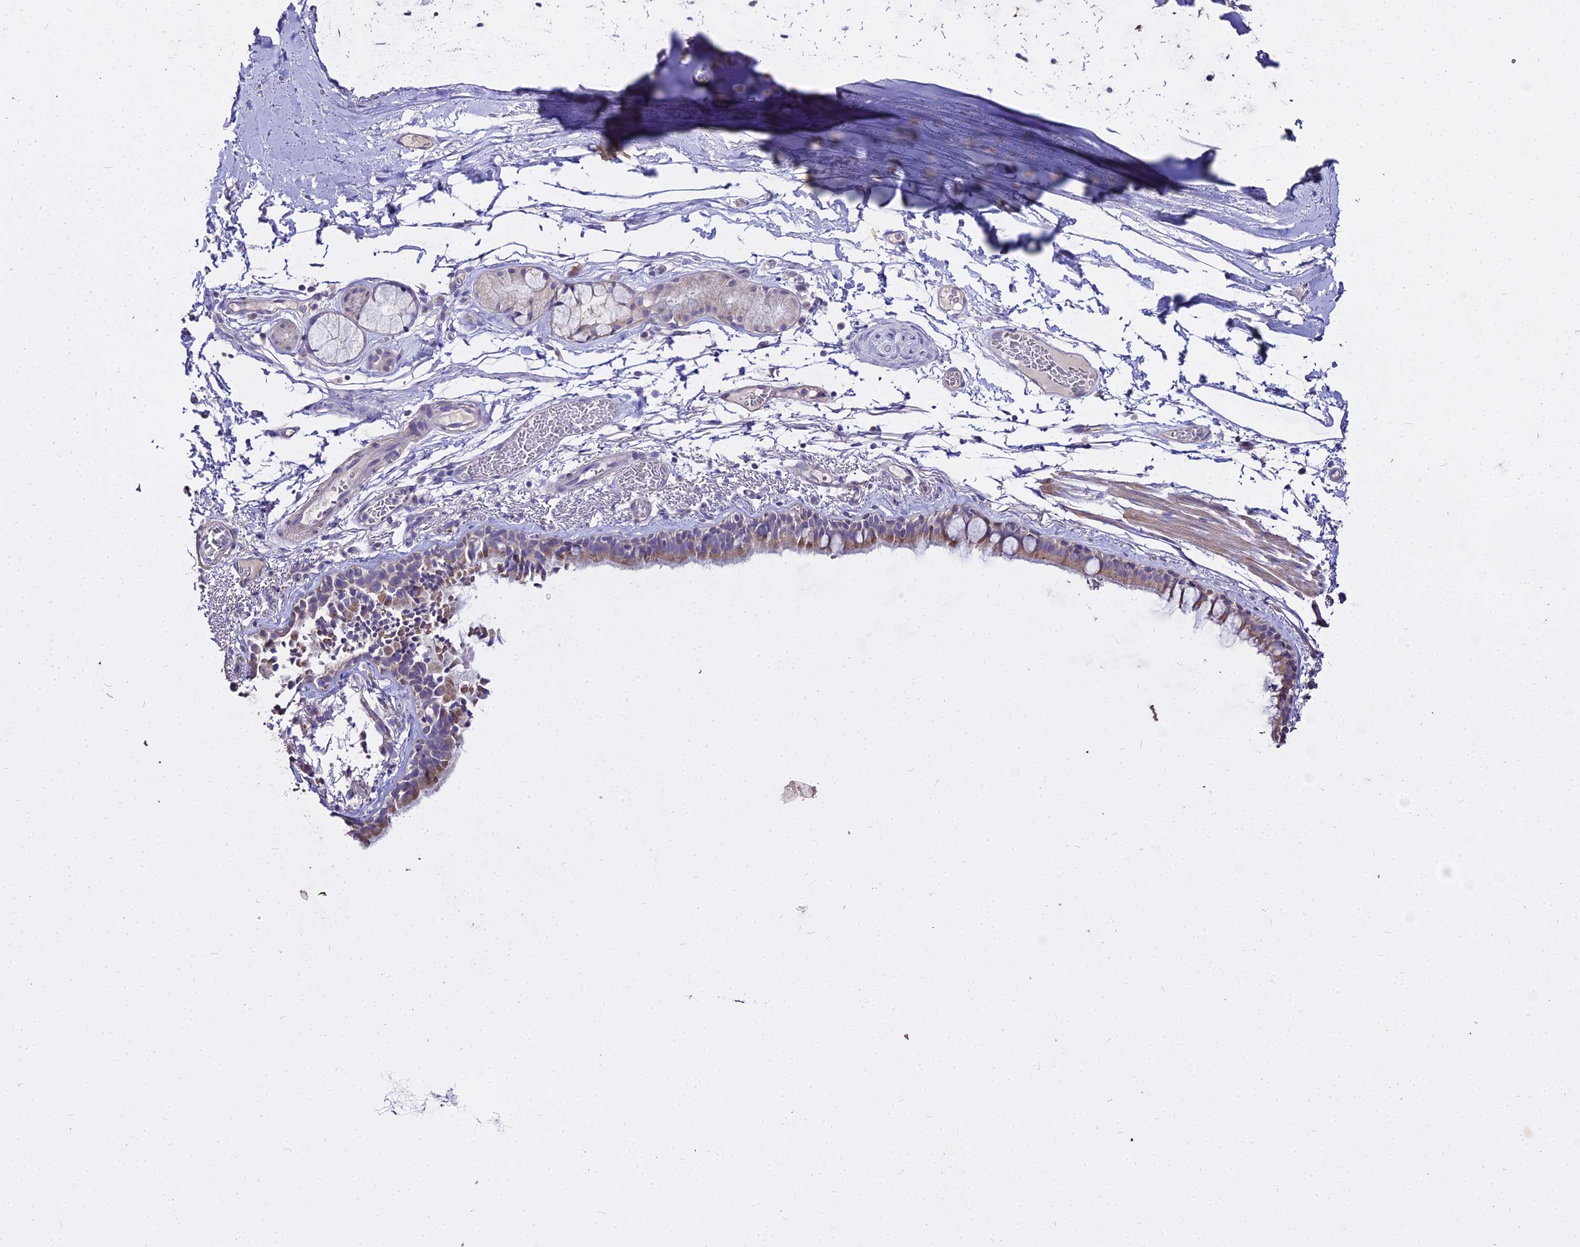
{"staining": {"intensity": "weak", "quantity": ">75%", "location": "cytoplasmic/membranous"}, "tissue": "bronchus", "cell_type": "Respiratory epithelial cells", "image_type": "normal", "snomed": [{"axis": "morphology", "description": "Normal tissue, NOS"}, {"axis": "topography", "description": "Cartilage tissue"}], "caption": "DAB immunohistochemical staining of unremarkable bronchus exhibits weak cytoplasmic/membranous protein staining in about >75% of respiratory epithelial cells.", "gene": "GLYAT", "patient": {"sex": "male", "age": 63}}